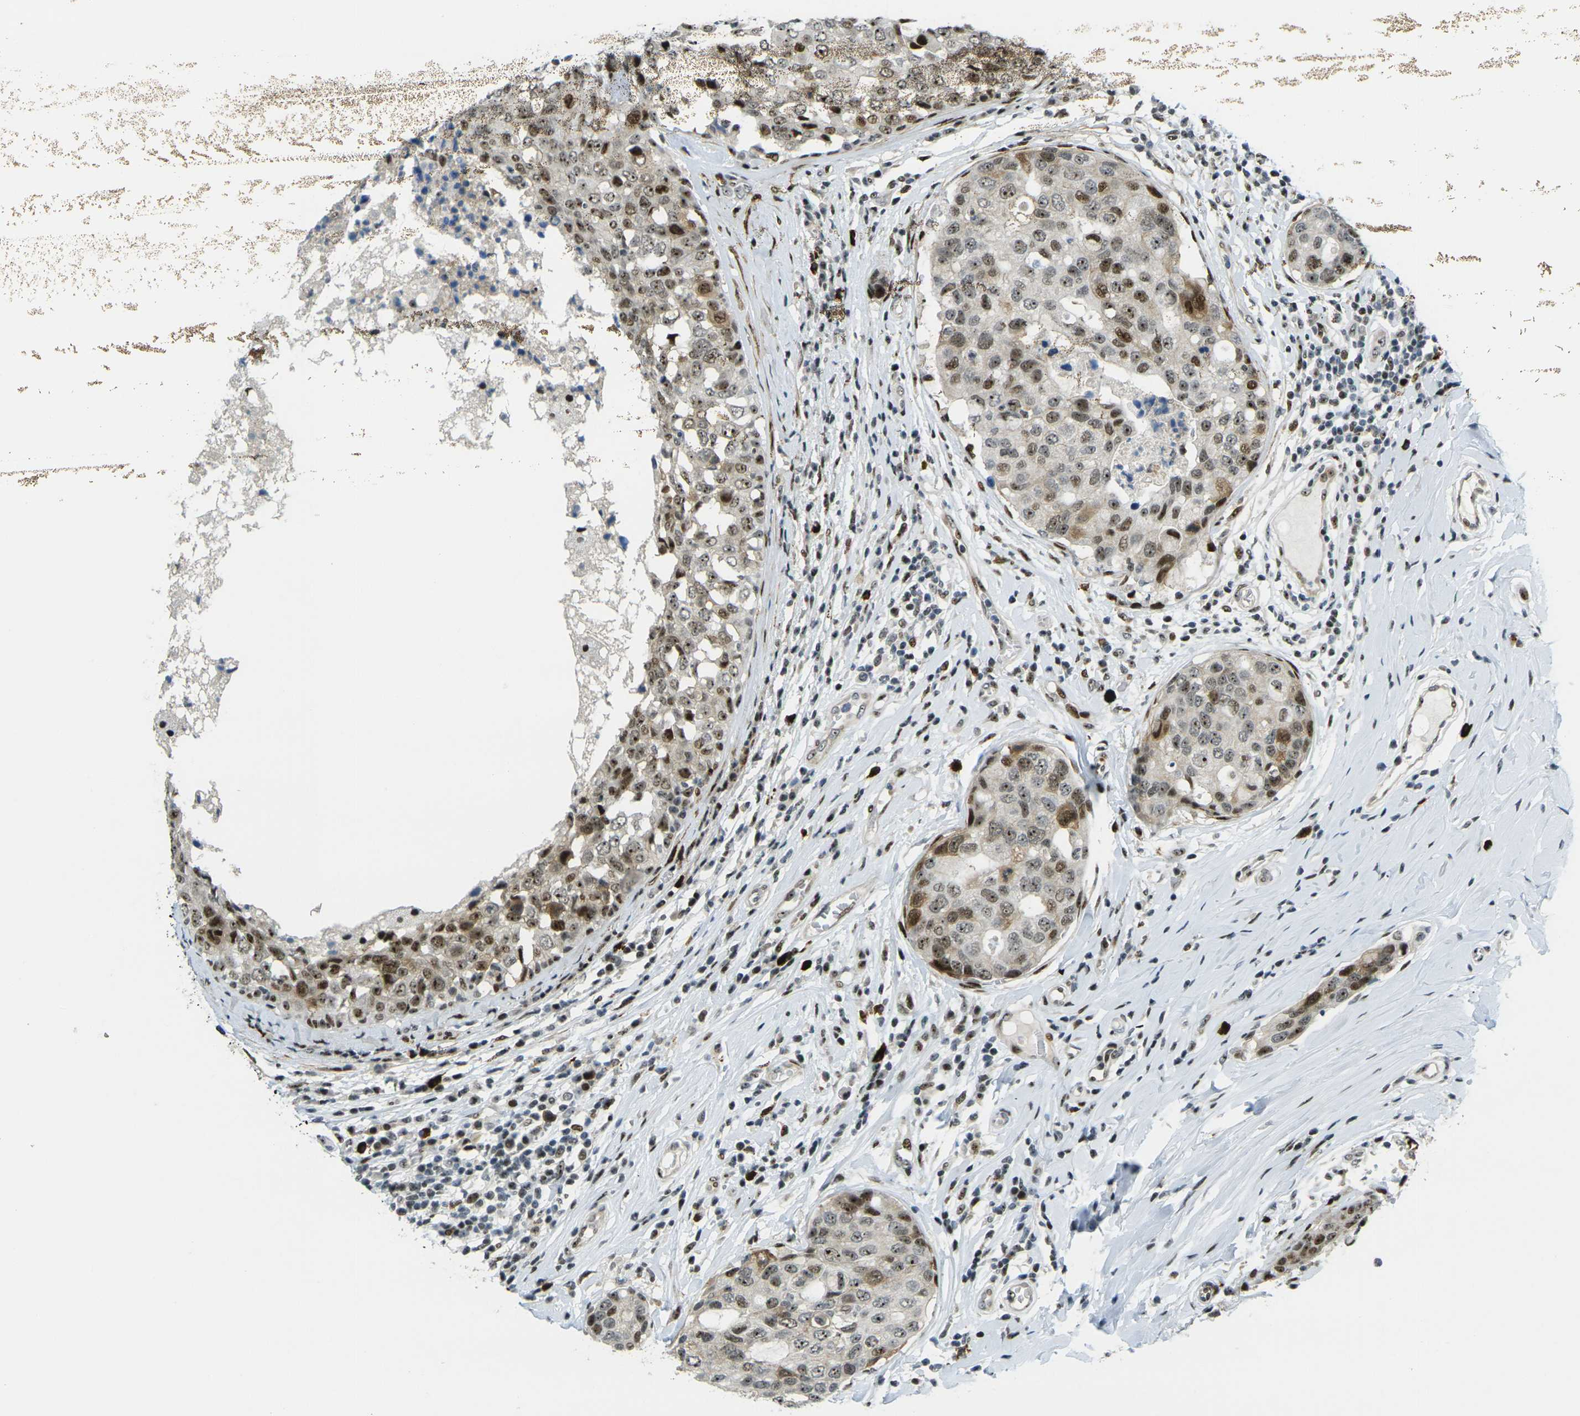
{"staining": {"intensity": "strong", "quantity": ">75%", "location": "cytoplasmic/membranous,nuclear"}, "tissue": "breast cancer", "cell_type": "Tumor cells", "image_type": "cancer", "snomed": [{"axis": "morphology", "description": "Duct carcinoma"}, {"axis": "topography", "description": "Breast"}], "caption": "Immunohistochemistry photomicrograph of human intraductal carcinoma (breast) stained for a protein (brown), which reveals high levels of strong cytoplasmic/membranous and nuclear expression in approximately >75% of tumor cells.", "gene": "UBE2C", "patient": {"sex": "female", "age": 27}}